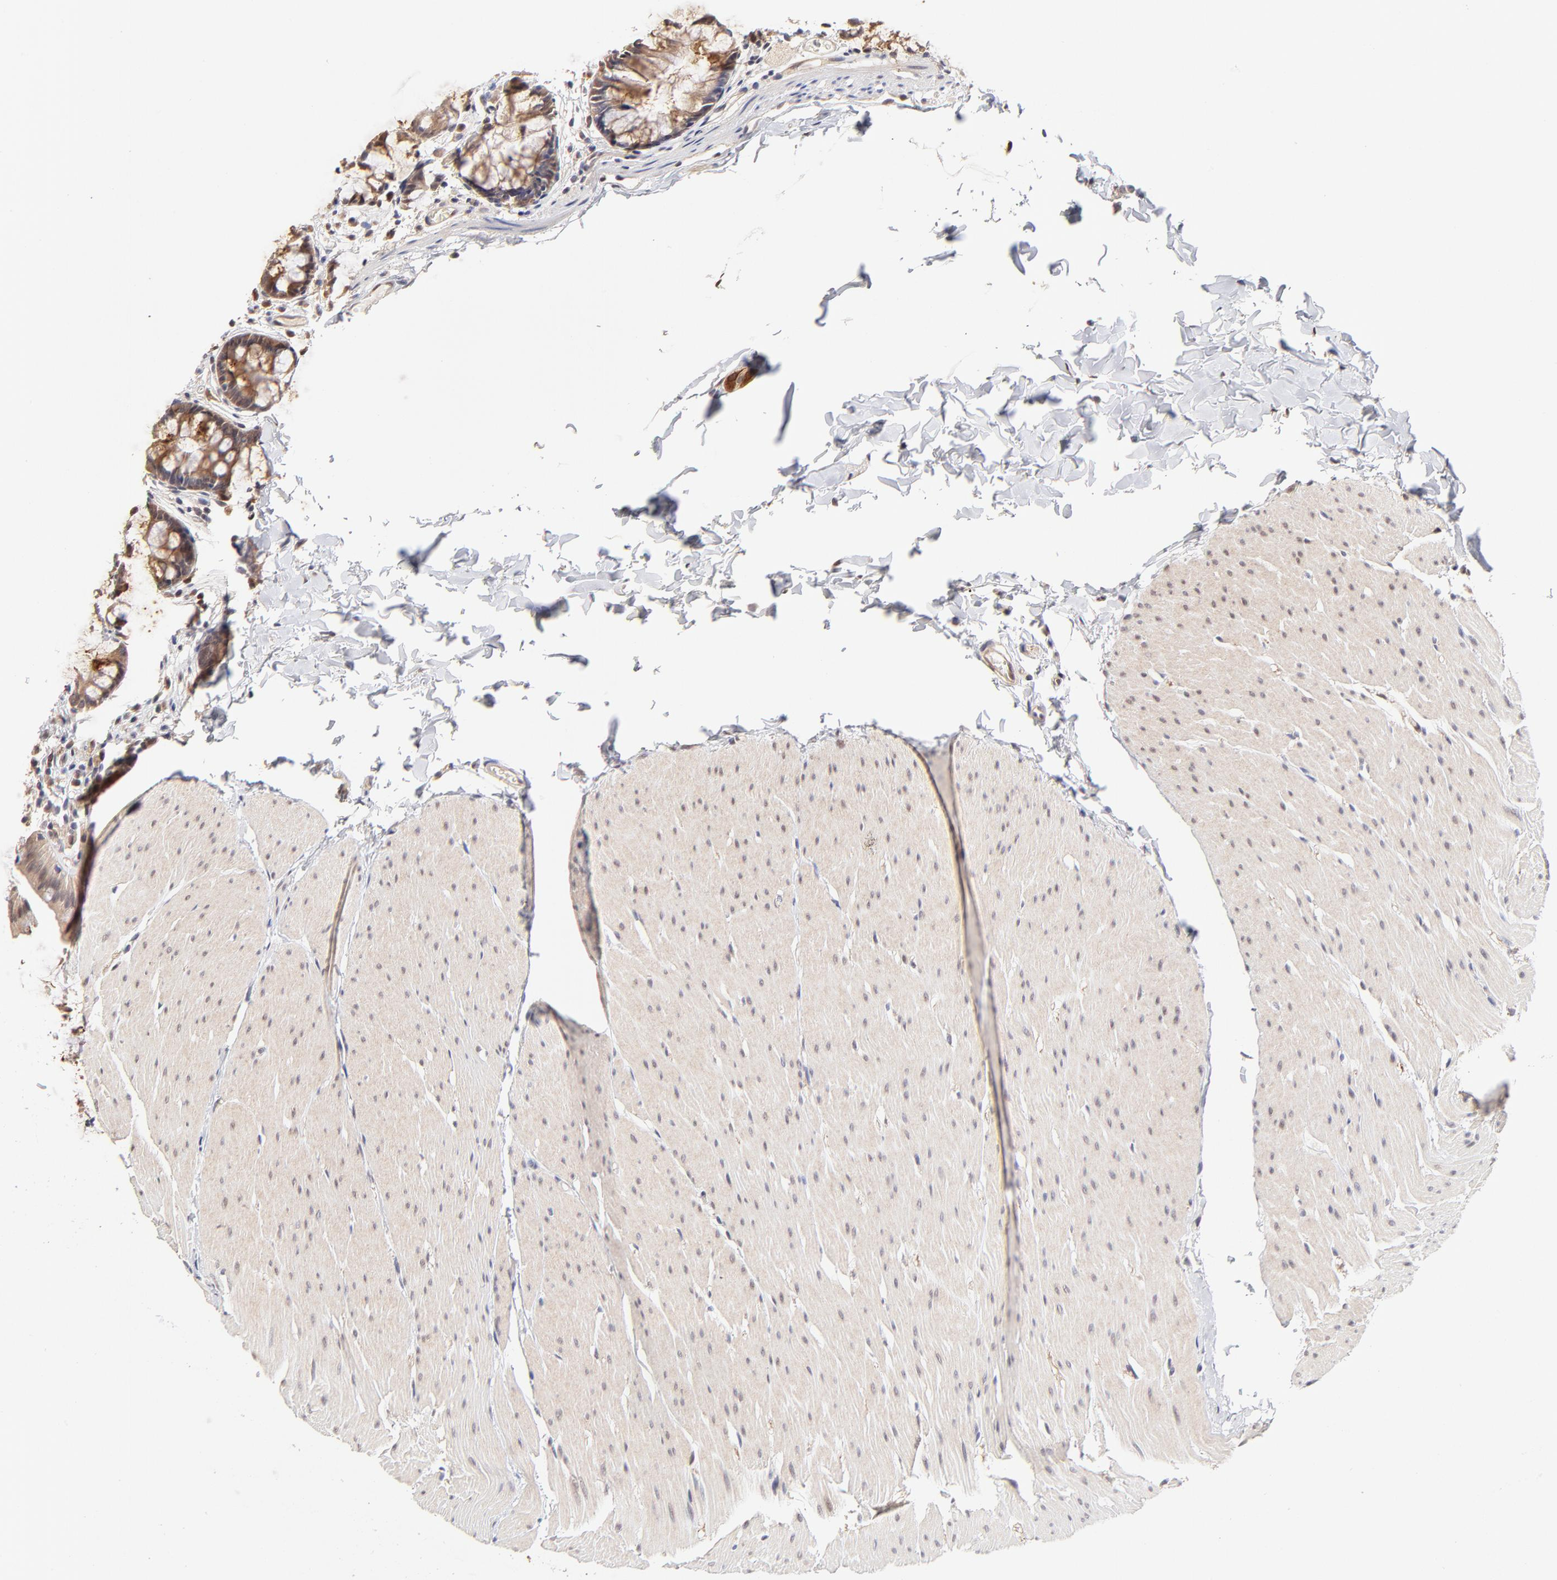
{"staining": {"intensity": "weak", "quantity": ">75%", "location": "cytoplasmic/membranous"}, "tissue": "colon", "cell_type": "Endothelial cells", "image_type": "normal", "snomed": [{"axis": "morphology", "description": "Normal tissue, NOS"}, {"axis": "topography", "description": "Smooth muscle"}, {"axis": "topography", "description": "Colon"}], "caption": "Immunohistochemical staining of unremarkable human colon displays low levels of weak cytoplasmic/membranous positivity in about >75% of endothelial cells. (DAB (3,3'-diaminobenzidine) IHC, brown staining for protein, blue staining for nuclei).", "gene": "ZNF10", "patient": {"sex": "male", "age": 67}}